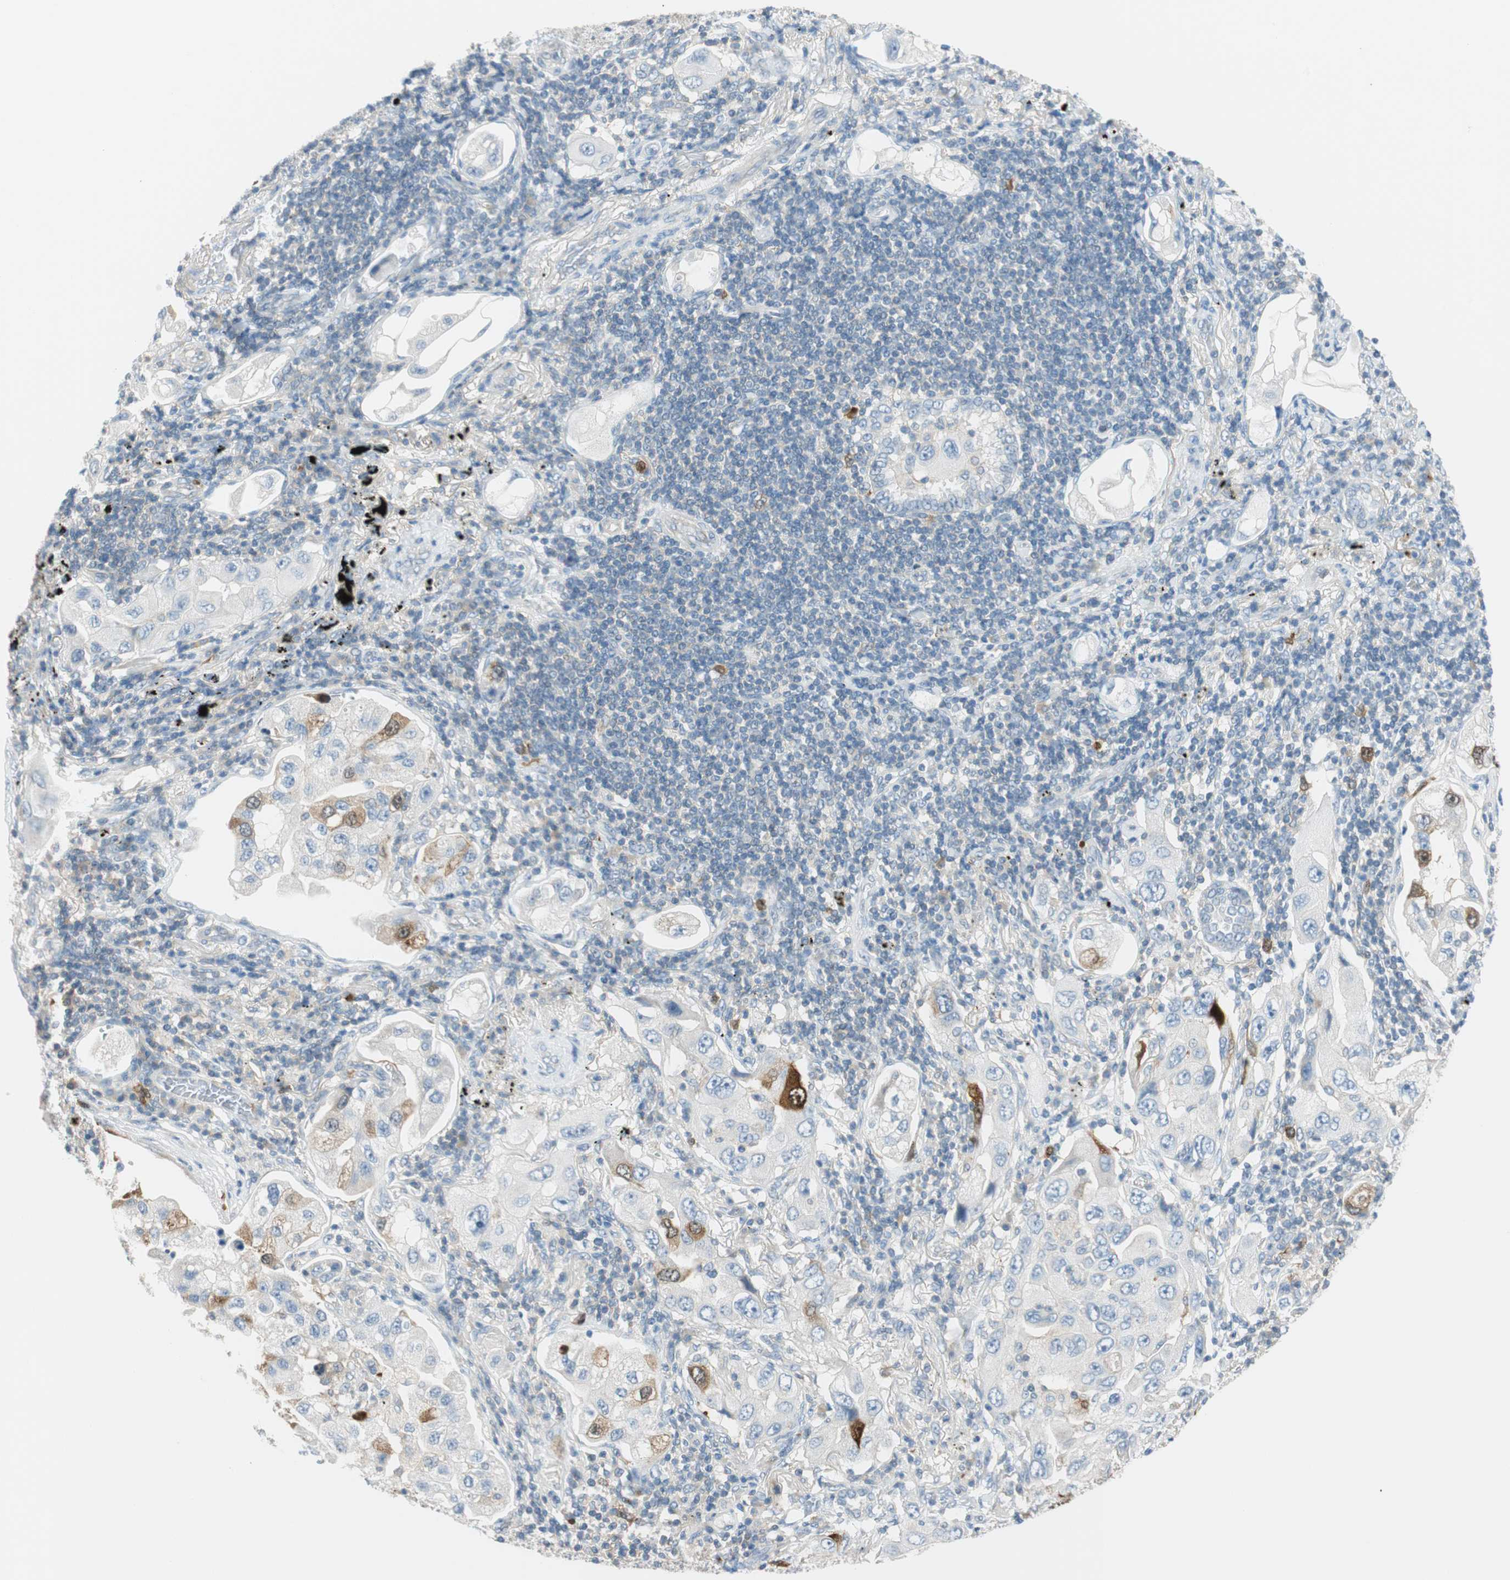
{"staining": {"intensity": "moderate", "quantity": "<25%", "location": "cytoplasmic/membranous,nuclear"}, "tissue": "lung cancer", "cell_type": "Tumor cells", "image_type": "cancer", "snomed": [{"axis": "morphology", "description": "Adenocarcinoma, NOS"}, {"axis": "topography", "description": "Lung"}], "caption": "Protein expression analysis of lung cancer (adenocarcinoma) exhibits moderate cytoplasmic/membranous and nuclear expression in approximately <25% of tumor cells.", "gene": "PTTG1", "patient": {"sex": "female", "age": 65}}